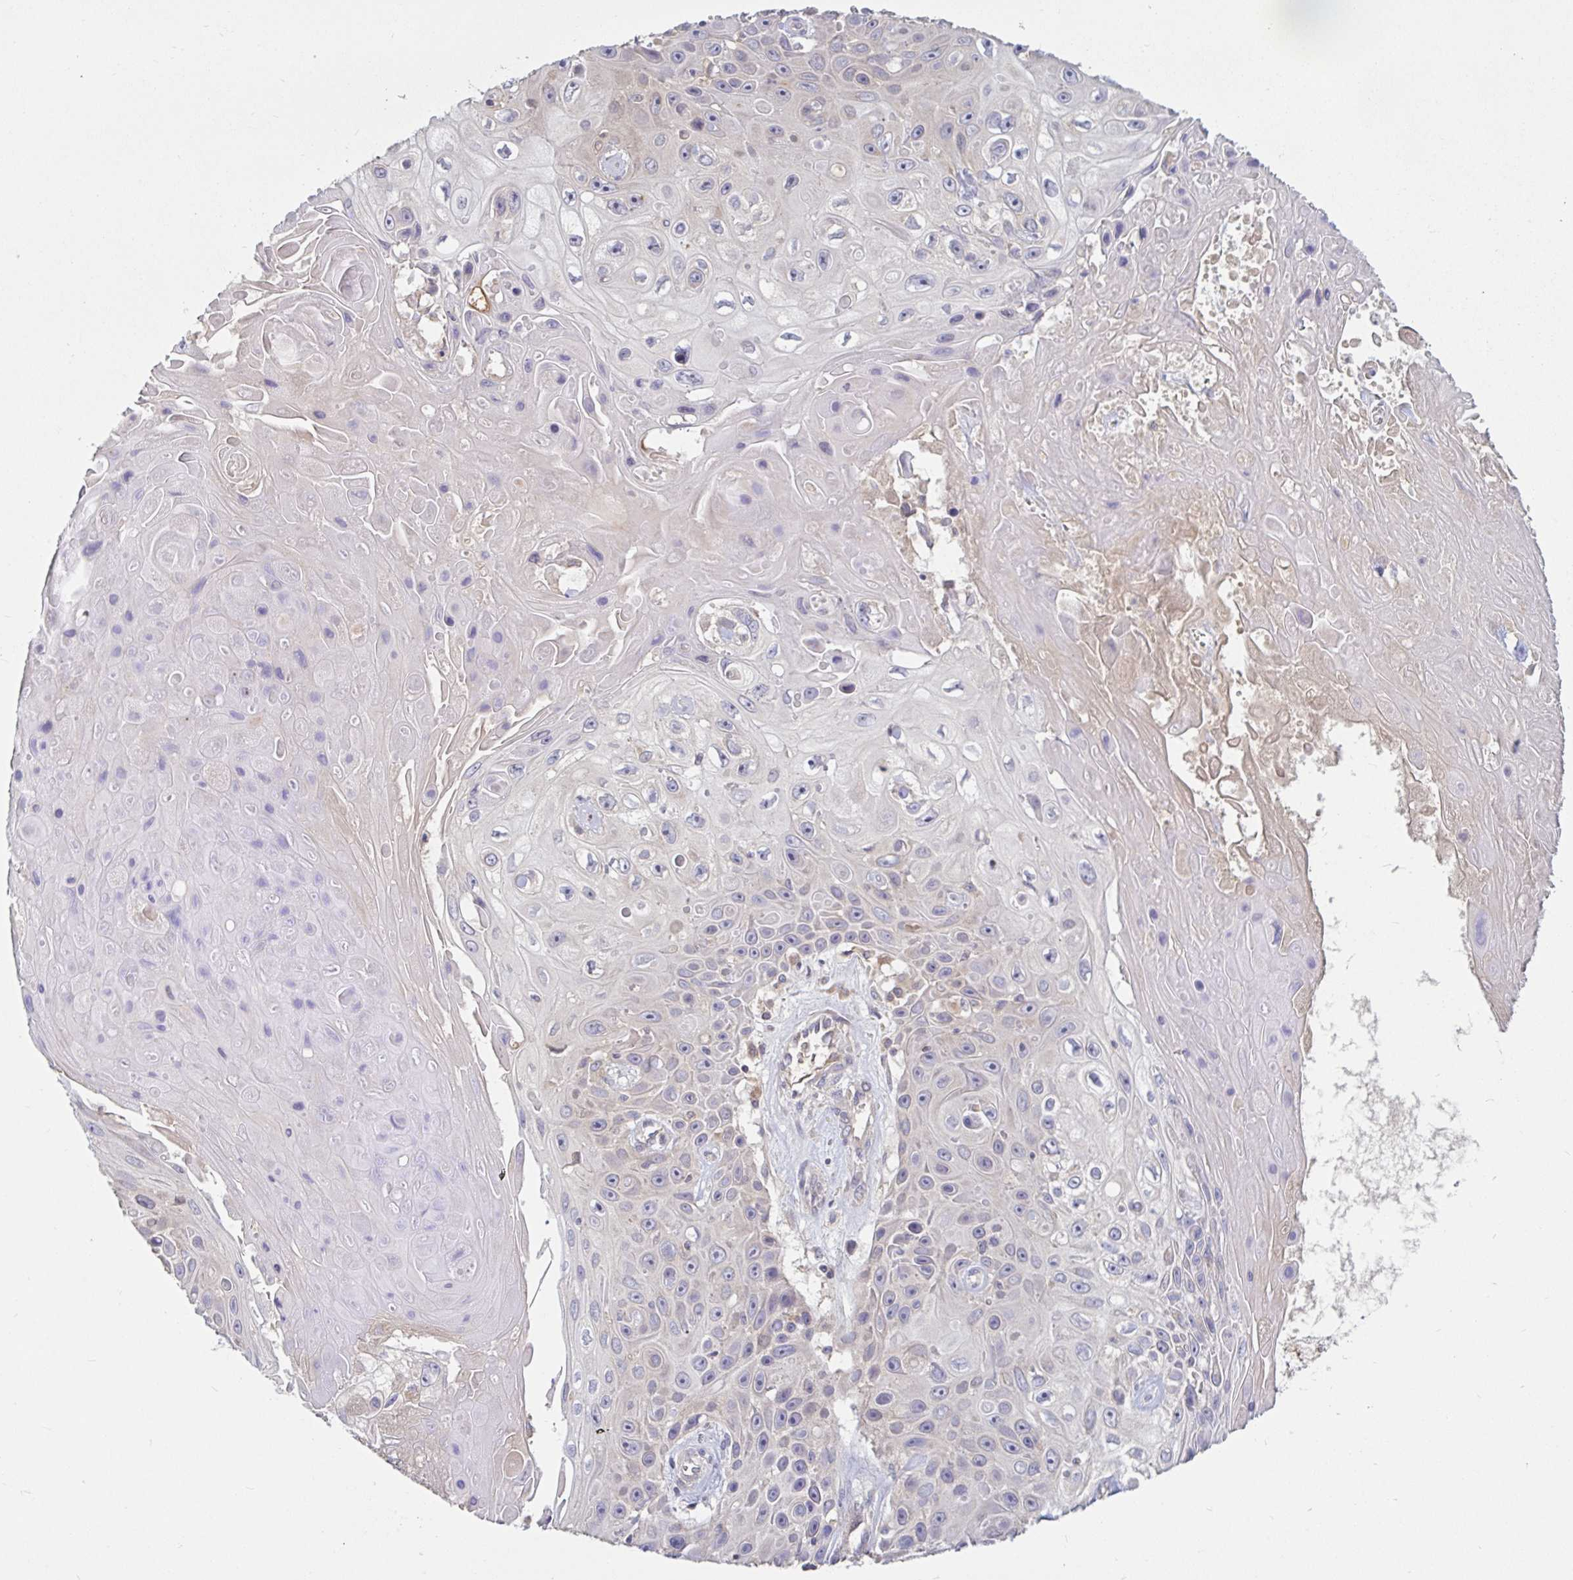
{"staining": {"intensity": "negative", "quantity": "none", "location": "none"}, "tissue": "skin cancer", "cell_type": "Tumor cells", "image_type": "cancer", "snomed": [{"axis": "morphology", "description": "Squamous cell carcinoma, NOS"}, {"axis": "topography", "description": "Skin"}], "caption": "The photomicrograph exhibits no staining of tumor cells in skin cancer (squamous cell carcinoma). (Brightfield microscopy of DAB (3,3'-diaminobenzidine) immunohistochemistry (IHC) at high magnification).", "gene": "LARP1", "patient": {"sex": "male", "age": 82}}